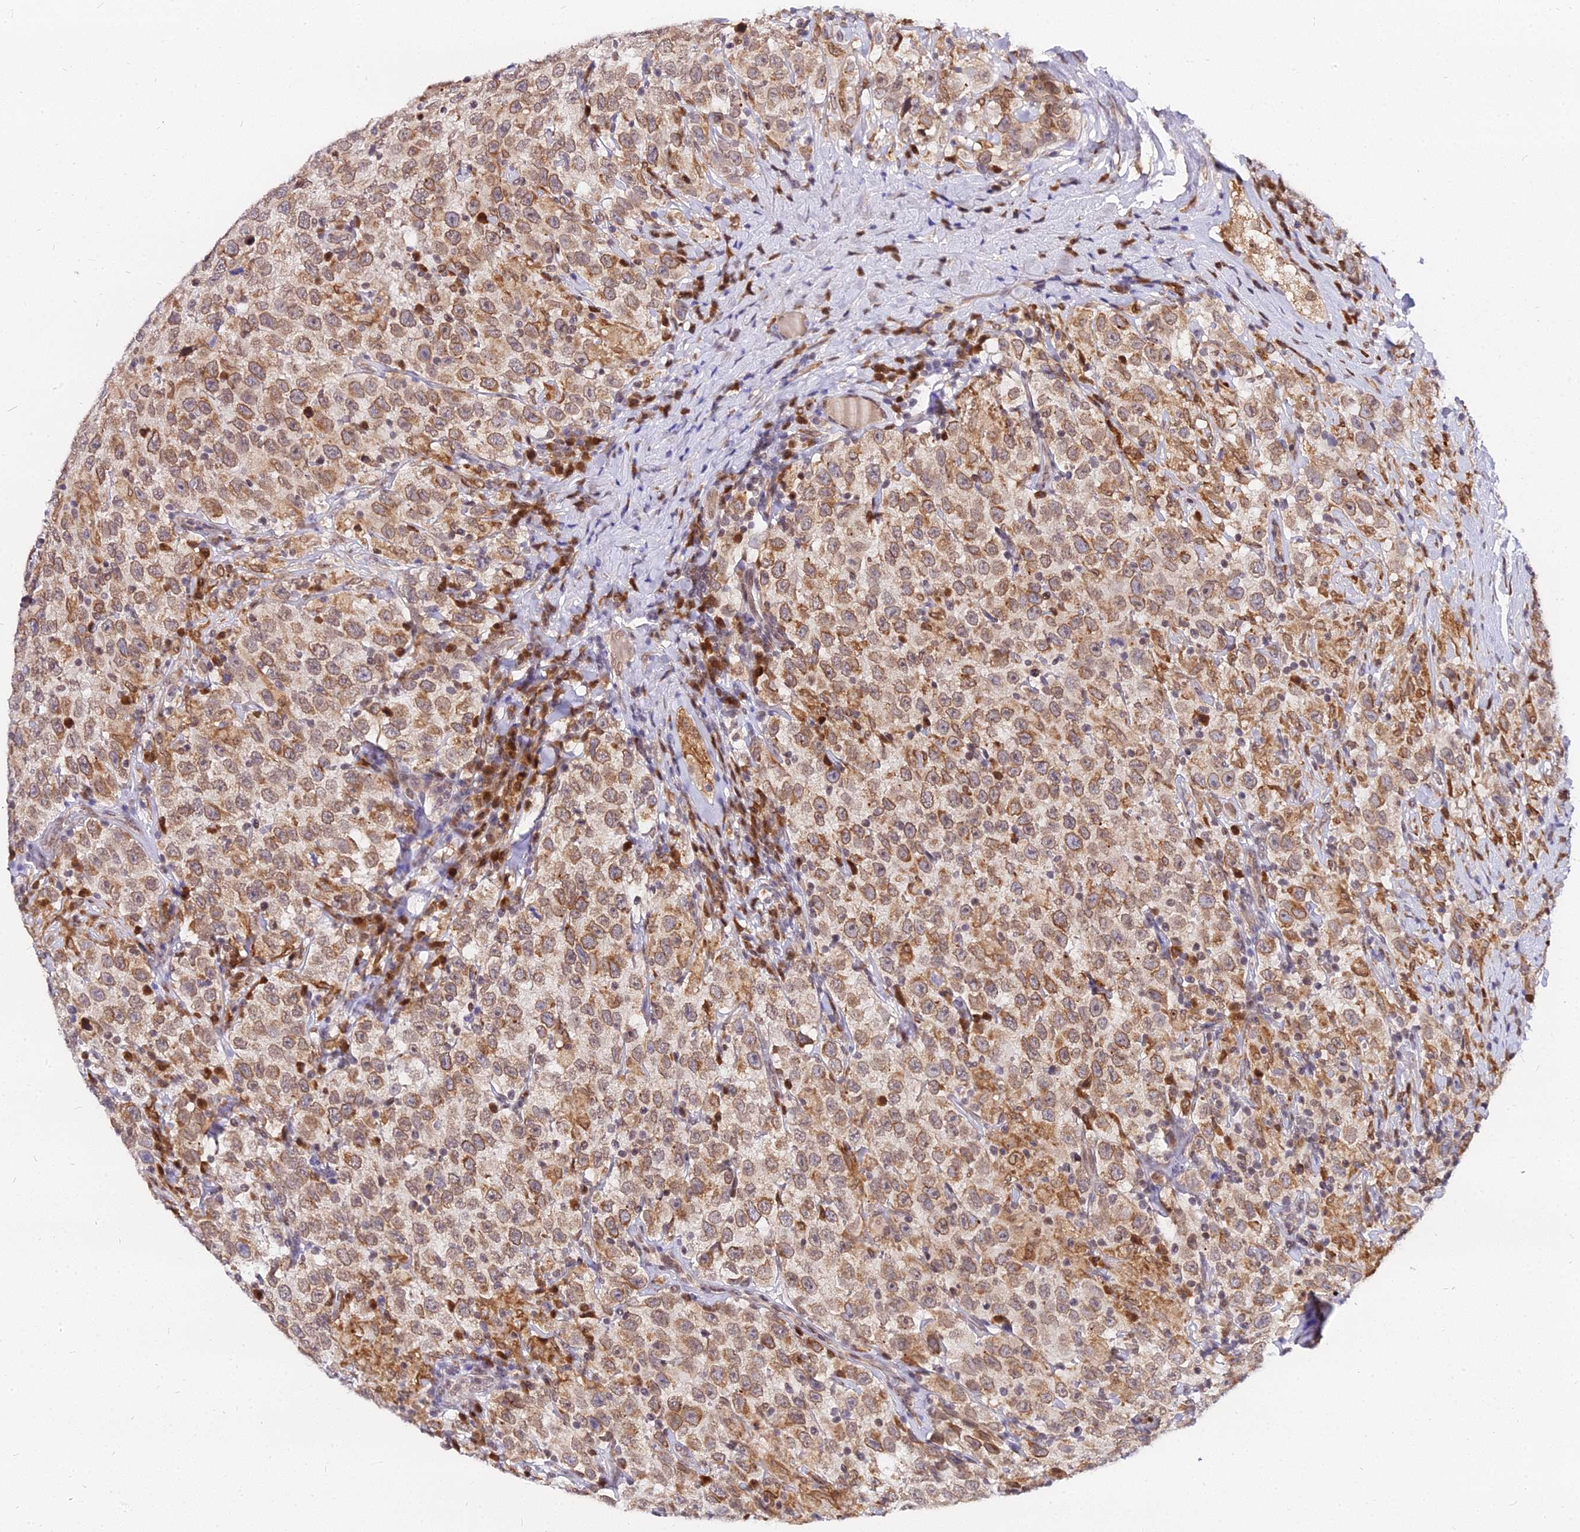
{"staining": {"intensity": "moderate", "quantity": ">75%", "location": "cytoplasmic/membranous"}, "tissue": "testis cancer", "cell_type": "Tumor cells", "image_type": "cancer", "snomed": [{"axis": "morphology", "description": "Seminoma, NOS"}, {"axis": "topography", "description": "Testis"}], "caption": "Brown immunohistochemical staining in human seminoma (testis) shows moderate cytoplasmic/membranous expression in approximately >75% of tumor cells.", "gene": "RNF121", "patient": {"sex": "male", "age": 41}}